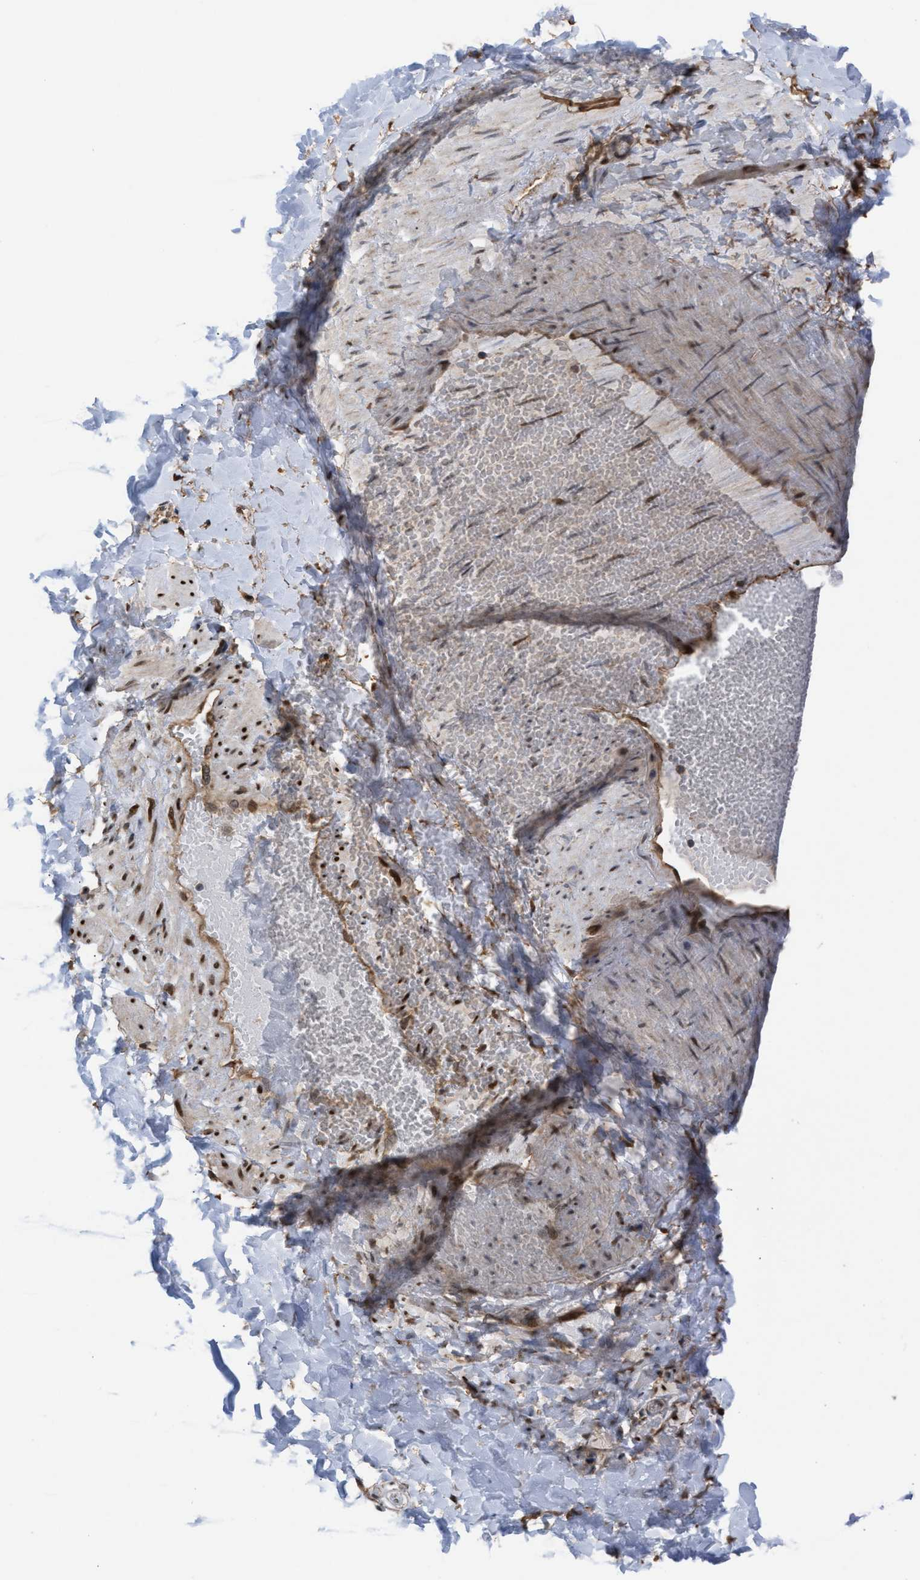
{"staining": {"intensity": "negative", "quantity": "none", "location": "none"}, "tissue": "adipose tissue", "cell_type": "Adipocytes", "image_type": "normal", "snomed": [{"axis": "morphology", "description": "Normal tissue, NOS"}, {"axis": "topography", "description": "Adipose tissue"}, {"axis": "topography", "description": "Vascular tissue"}, {"axis": "topography", "description": "Peripheral nerve tissue"}], "caption": "DAB immunohistochemical staining of benign human adipose tissue reveals no significant expression in adipocytes.", "gene": "TP53BP2", "patient": {"sex": "male", "age": 25}}